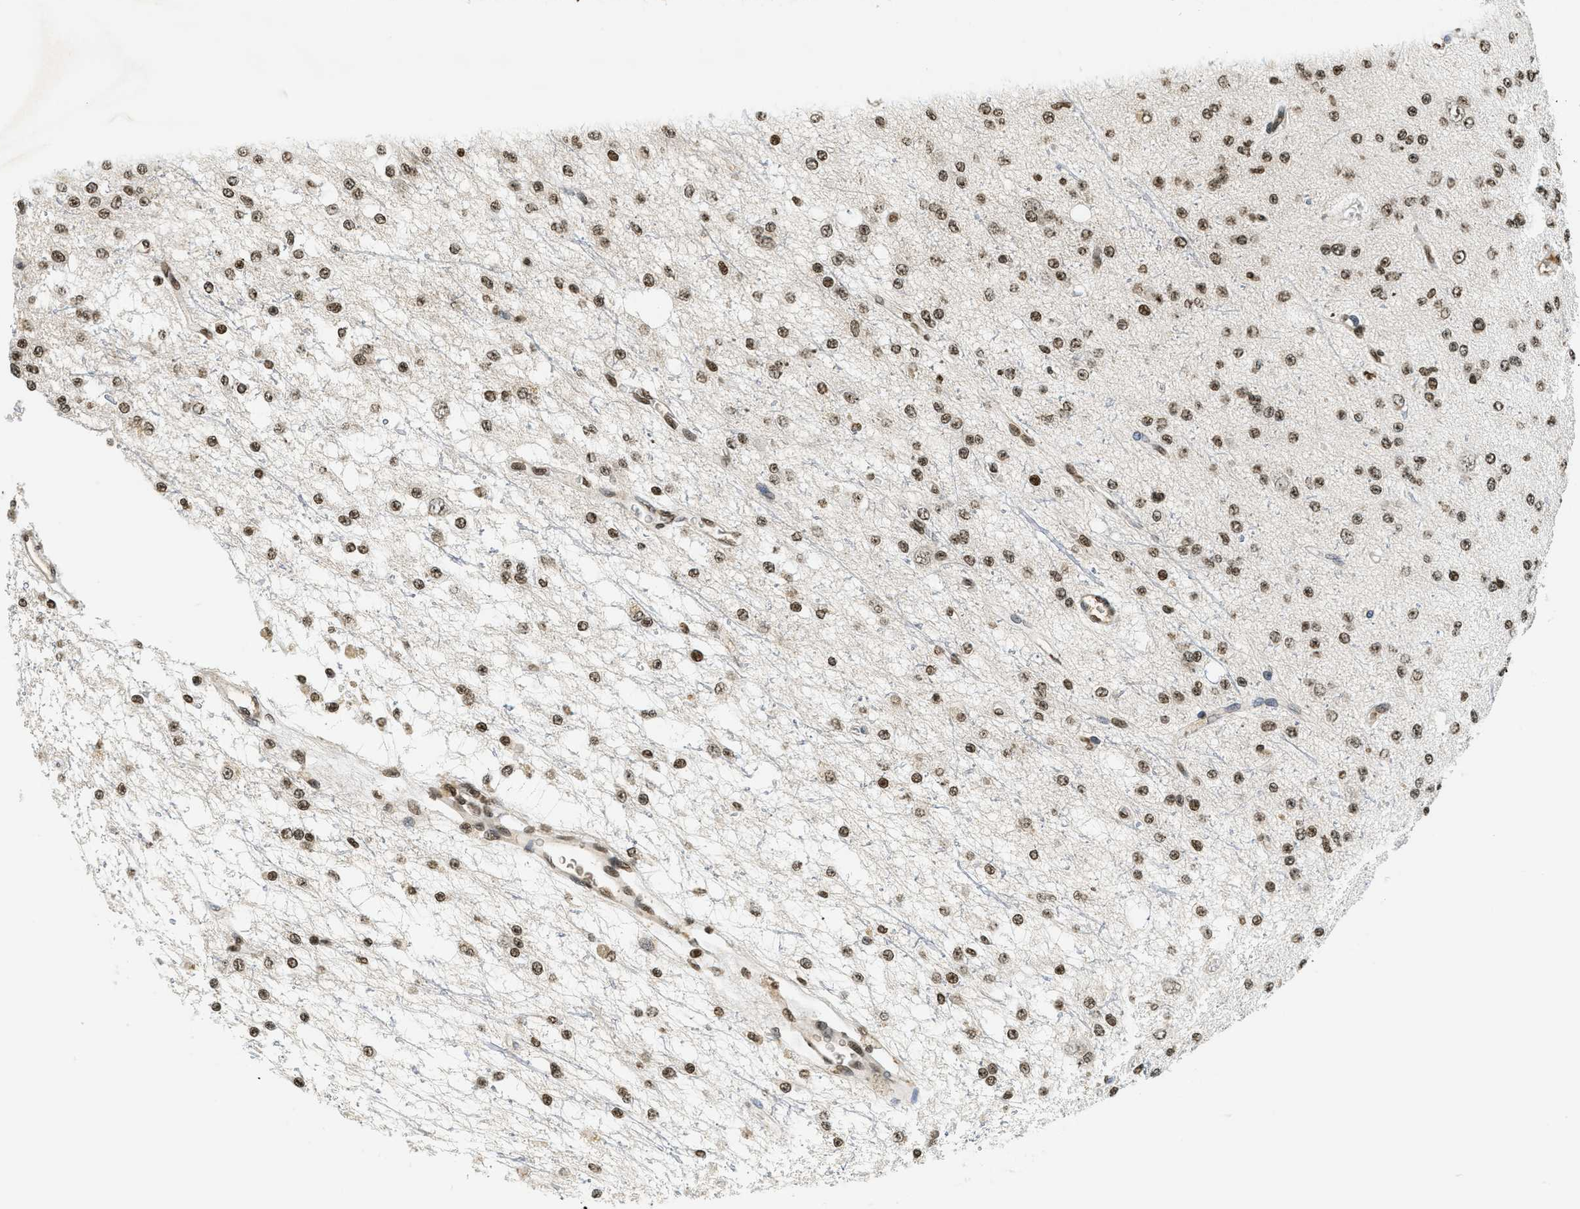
{"staining": {"intensity": "strong", "quantity": ">75%", "location": "nuclear"}, "tissue": "glioma", "cell_type": "Tumor cells", "image_type": "cancer", "snomed": [{"axis": "morphology", "description": "Glioma, malignant, Low grade"}, {"axis": "topography", "description": "Brain"}], "caption": "A high amount of strong nuclear positivity is appreciated in about >75% of tumor cells in glioma tissue.", "gene": "LDB2", "patient": {"sex": "male", "age": 38}}